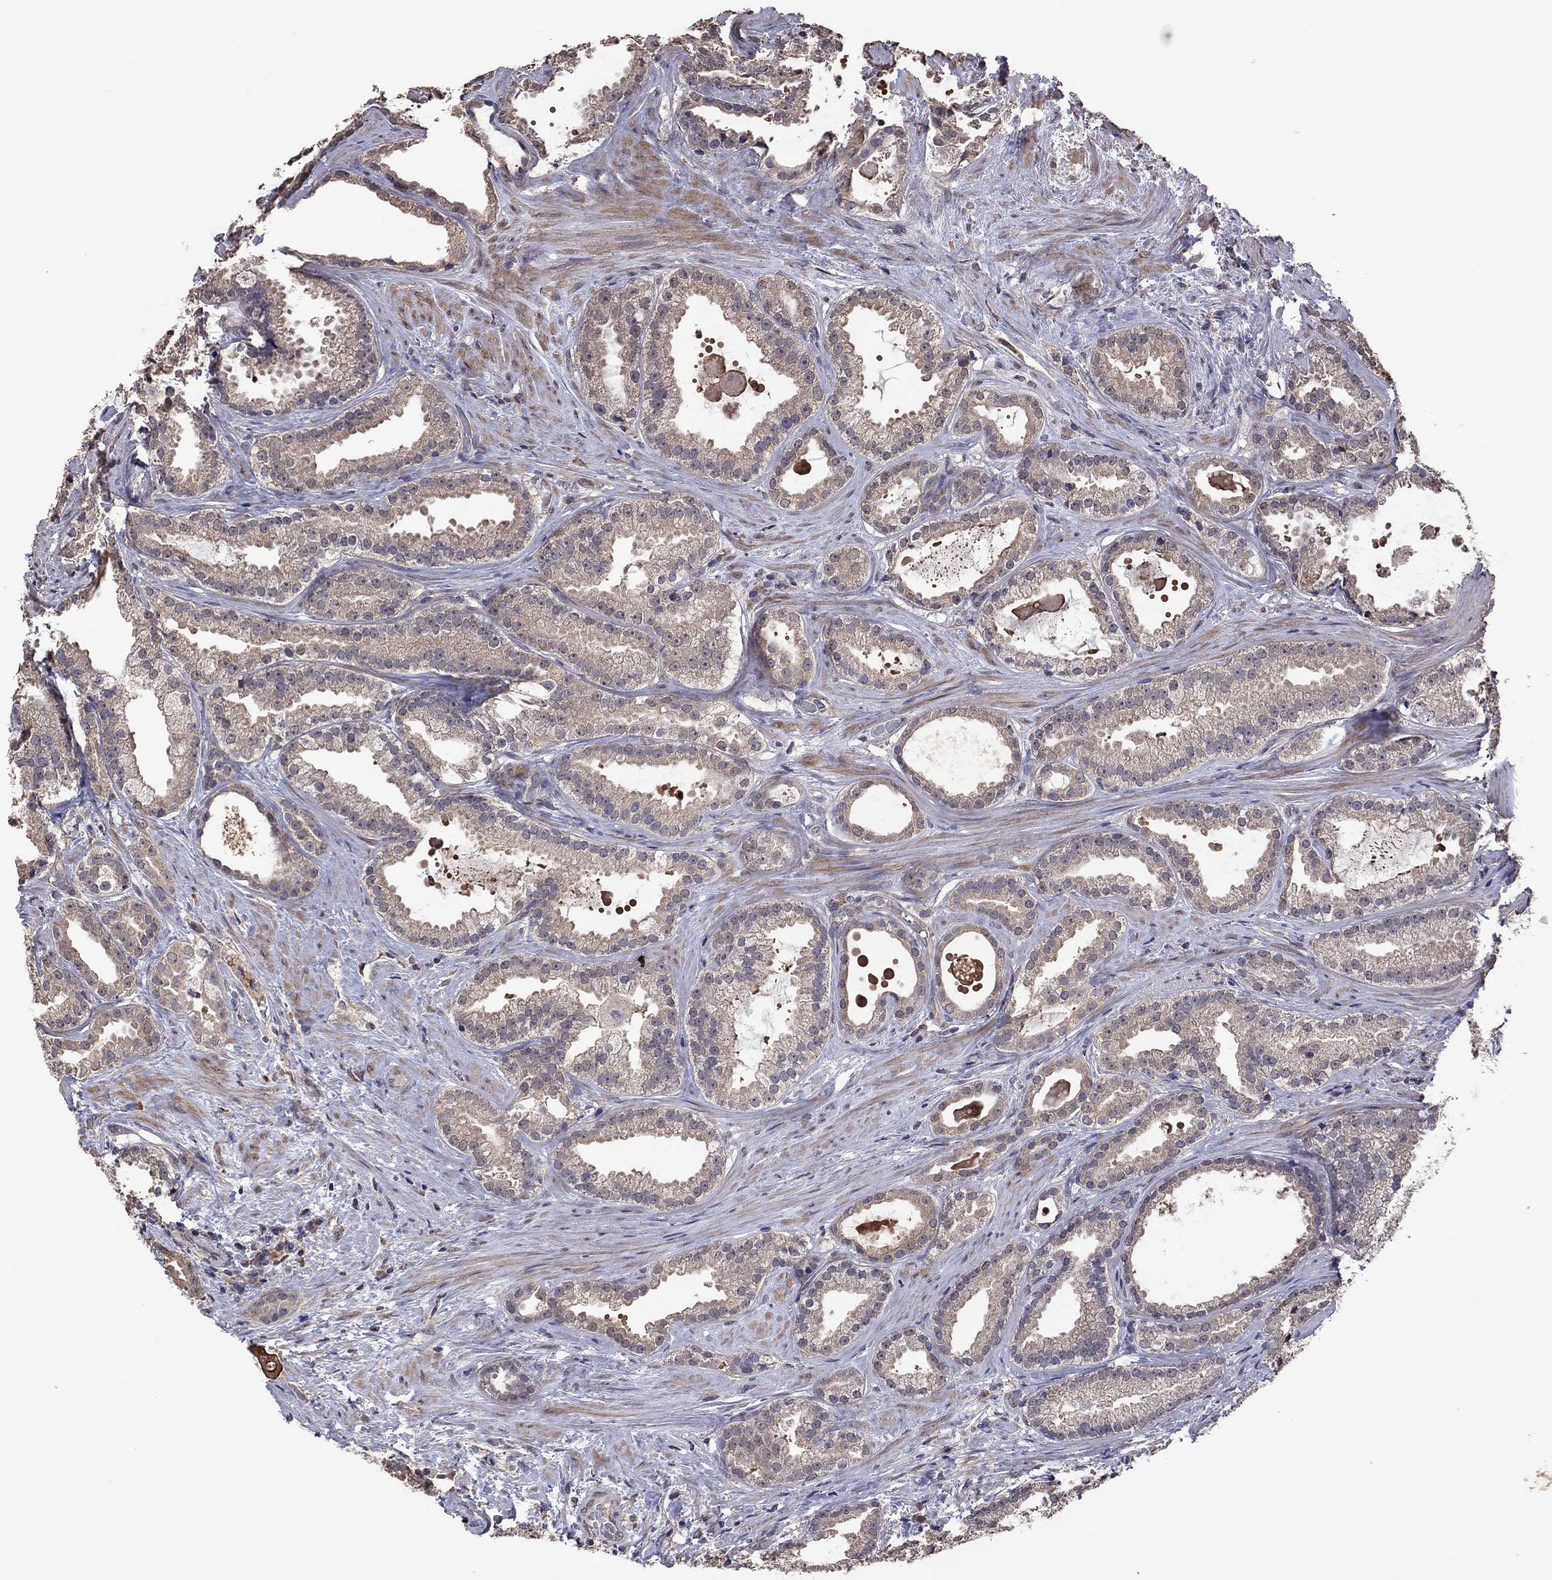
{"staining": {"intensity": "weak", "quantity": ">75%", "location": "cytoplasmic/membranous"}, "tissue": "prostate cancer", "cell_type": "Tumor cells", "image_type": "cancer", "snomed": [{"axis": "morphology", "description": "Adenocarcinoma, NOS"}, {"axis": "morphology", "description": "Adenocarcinoma, High grade"}, {"axis": "topography", "description": "Prostate"}], "caption": "This is a histology image of immunohistochemistry (IHC) staining of high-grade adenocarcinoma (prostate), which shows weak expression in the cytoplasmic/membranous of tumor cells.", "gene": "TSNARE1", "patient": {"sex": "male", "age": 64}}